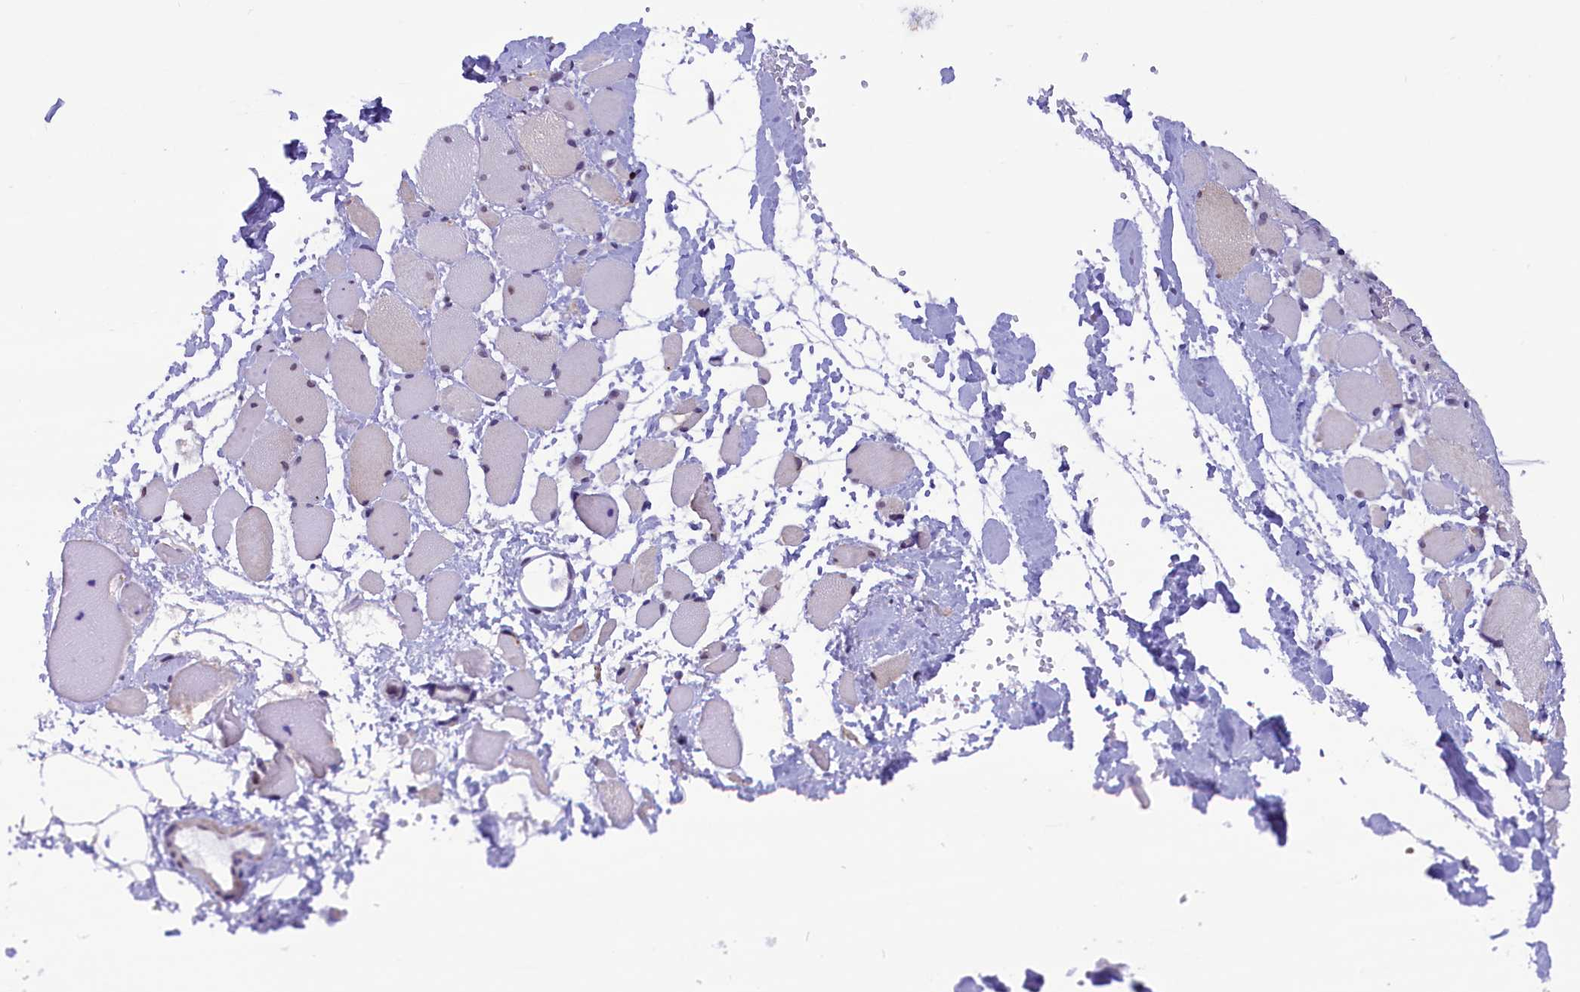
{"staining": {"intensity": "weak", "quantity": "<25%", "location": "cytoplasmic/membranous"}, "tissue": "skeletal muscle", "cell_type": "Myocytes", "image_type": "normal", "snomed": [{"axis": "morphology", "description": "Normal tissue, NOS"}, {"axis": "morphology", "description": "Basal cell carcinoma"}, {"axis": "topography", "description": "Skeletal muscle"}], "caption": "This is an immunohistochemistry micrograph of normal human skeletal muscle. There is no staining in myocytes.", "gene": "CDYL2", "patient": {"sex": "female", "age": 64}}